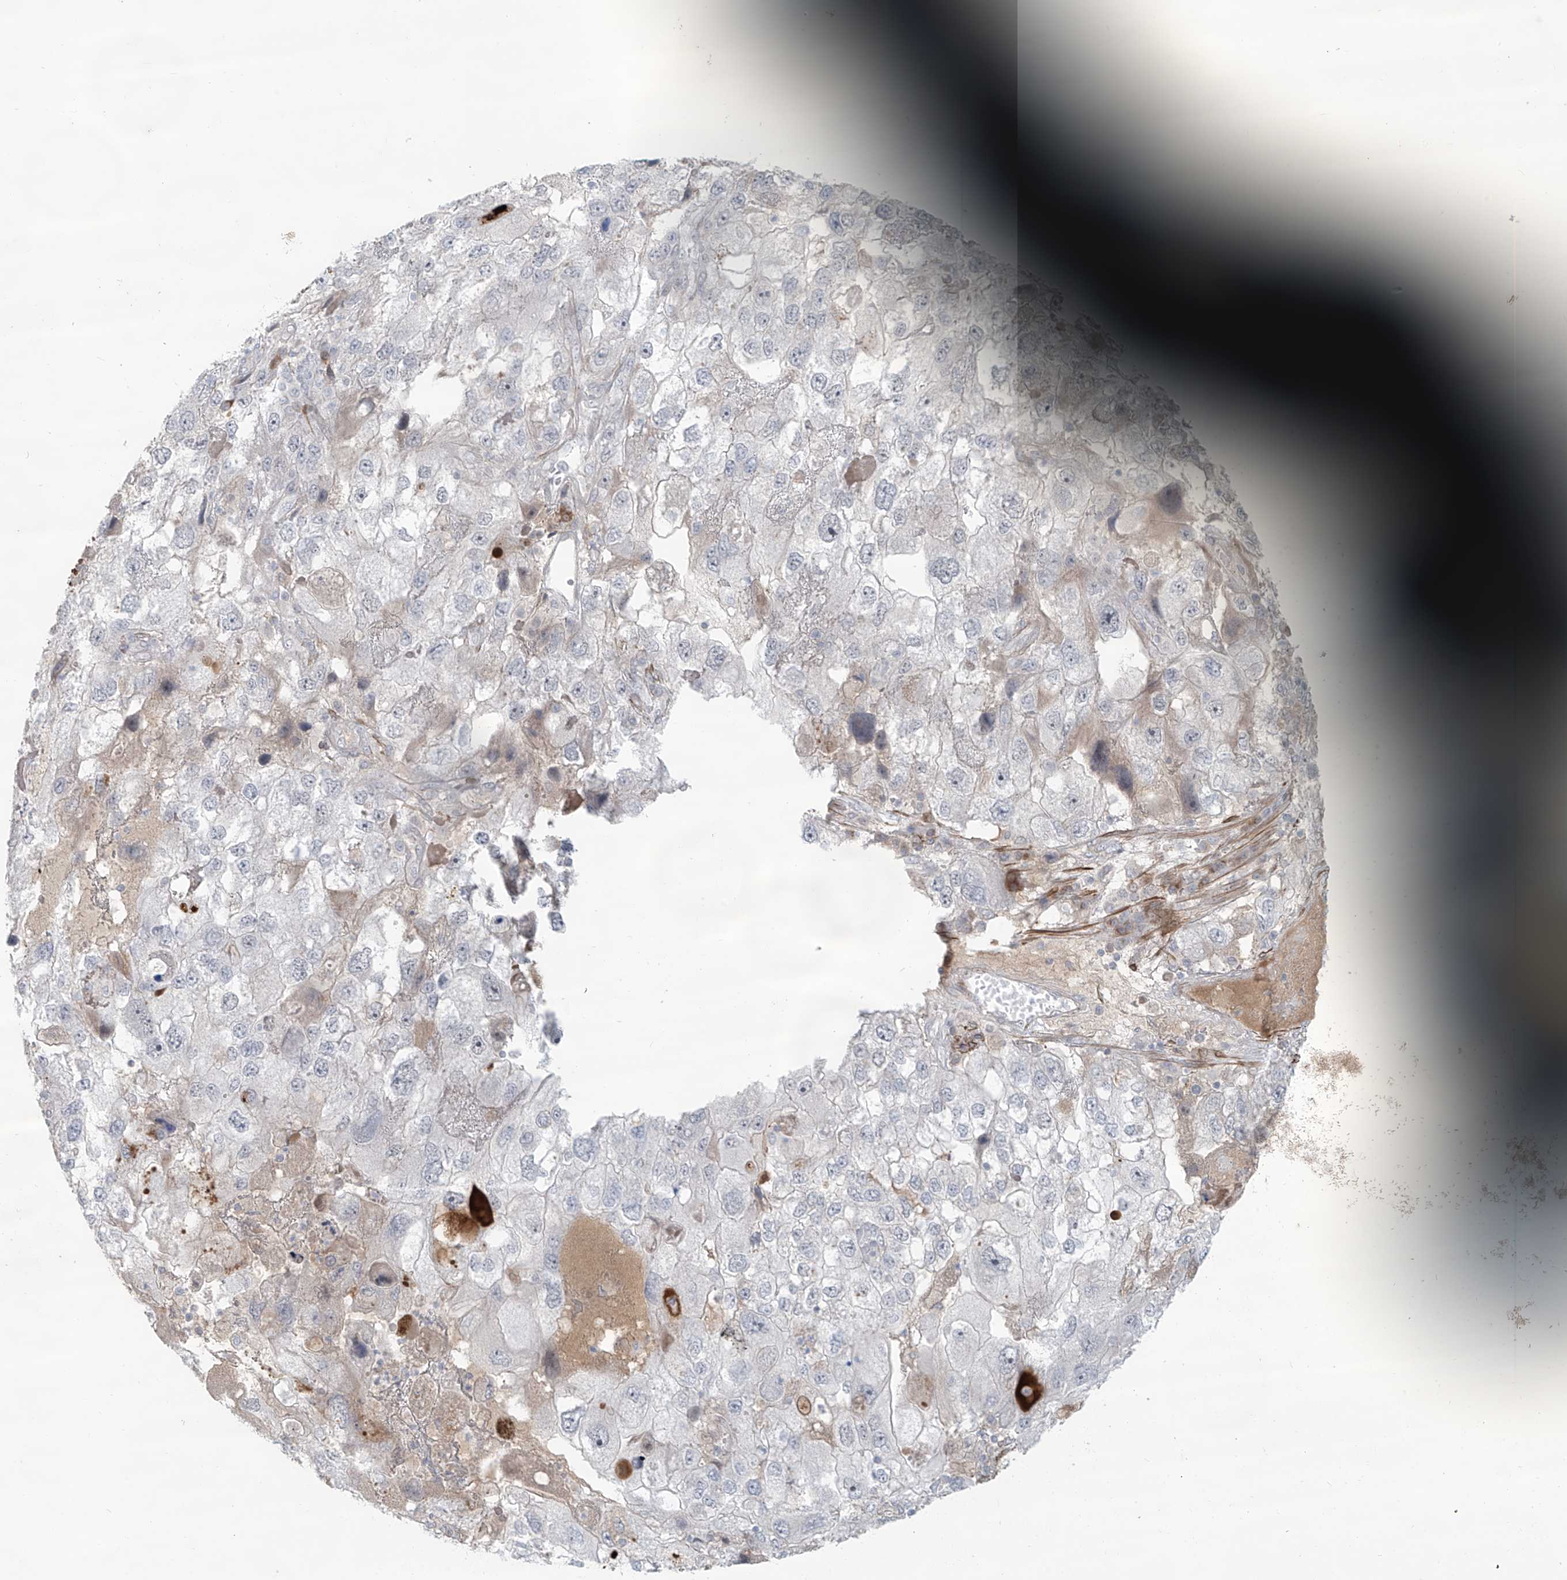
{"staining": {"intensity": "negative", "quantity": "none", "location": "none"}, "tissue": "endometrial cancer", "cell_type": "Tumor cells", "image_type": "cancer", "snomed": [{"axis": "morphology", "description": "Adenocarcinoma, NOS"}, {"axis": "topography", "description": "Endometrium"}], "caption": "Immunohistochemistry of adenocarcinoma (endometrial) displays no positivity in tumor cells.", "gene": "RASGEF1A", "patient": {"sex": "female", "age": 49}}